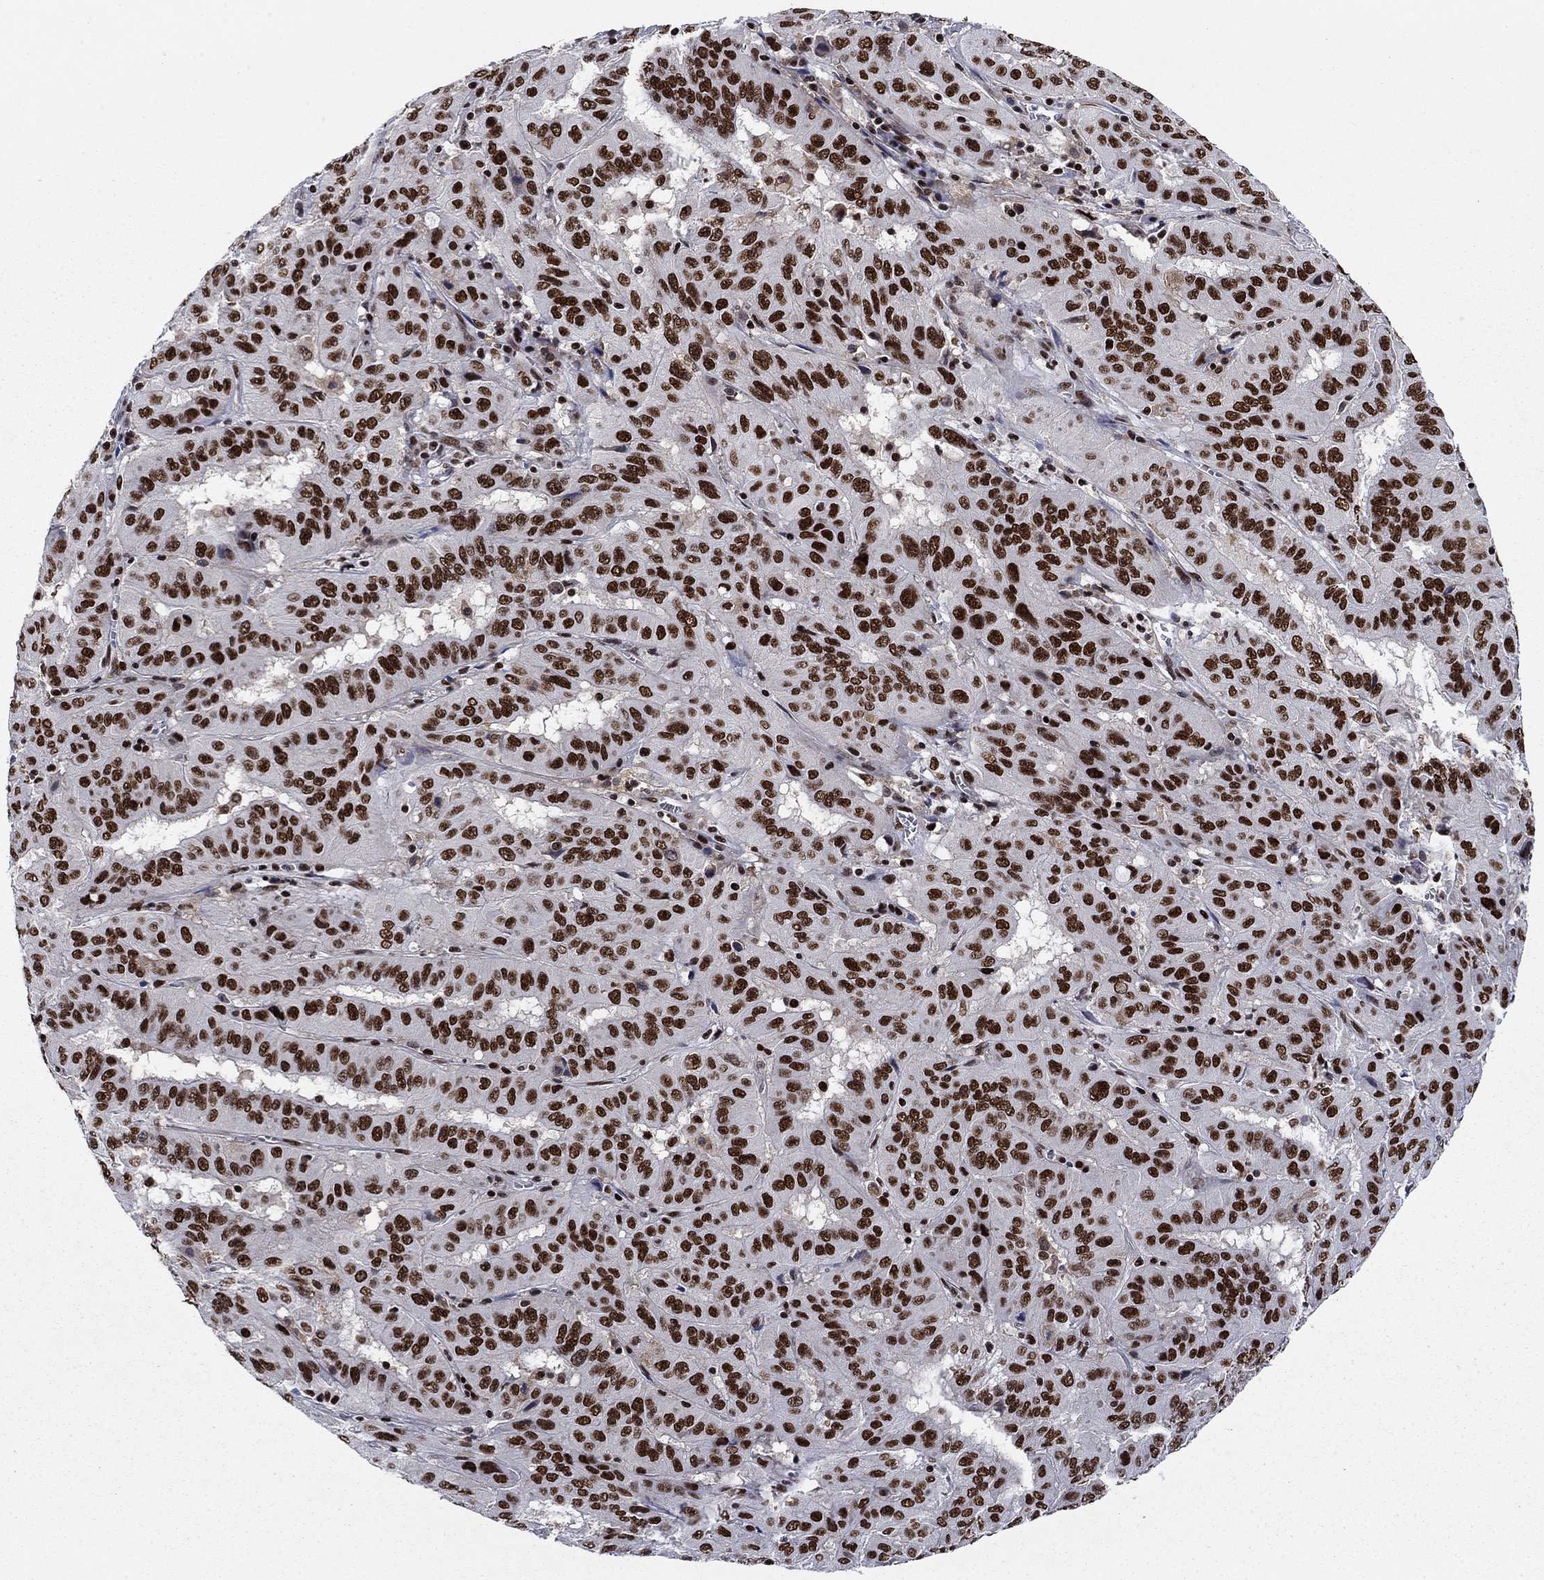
{"staining": {"intensity": "strong", "quantity": ">75%", "location": "nuclear"}, "tissue": "pancreatic cancer", "cell_type": "Tumor cells", "image_type": "cancer", "snomed": [{"axis": "morphology", "description": "Adenocarcinoma, NOS"}, {"axis": "topography", "description": "Pancreas"}], "caption": "Protein staining of adenocarcinoma (pancreatic) tissue demonstrates strong nuclear staining in approximately >75% of tumor cells.", "gene": "RPRD1B", "patient": {"sex": "male", "age": 63}}